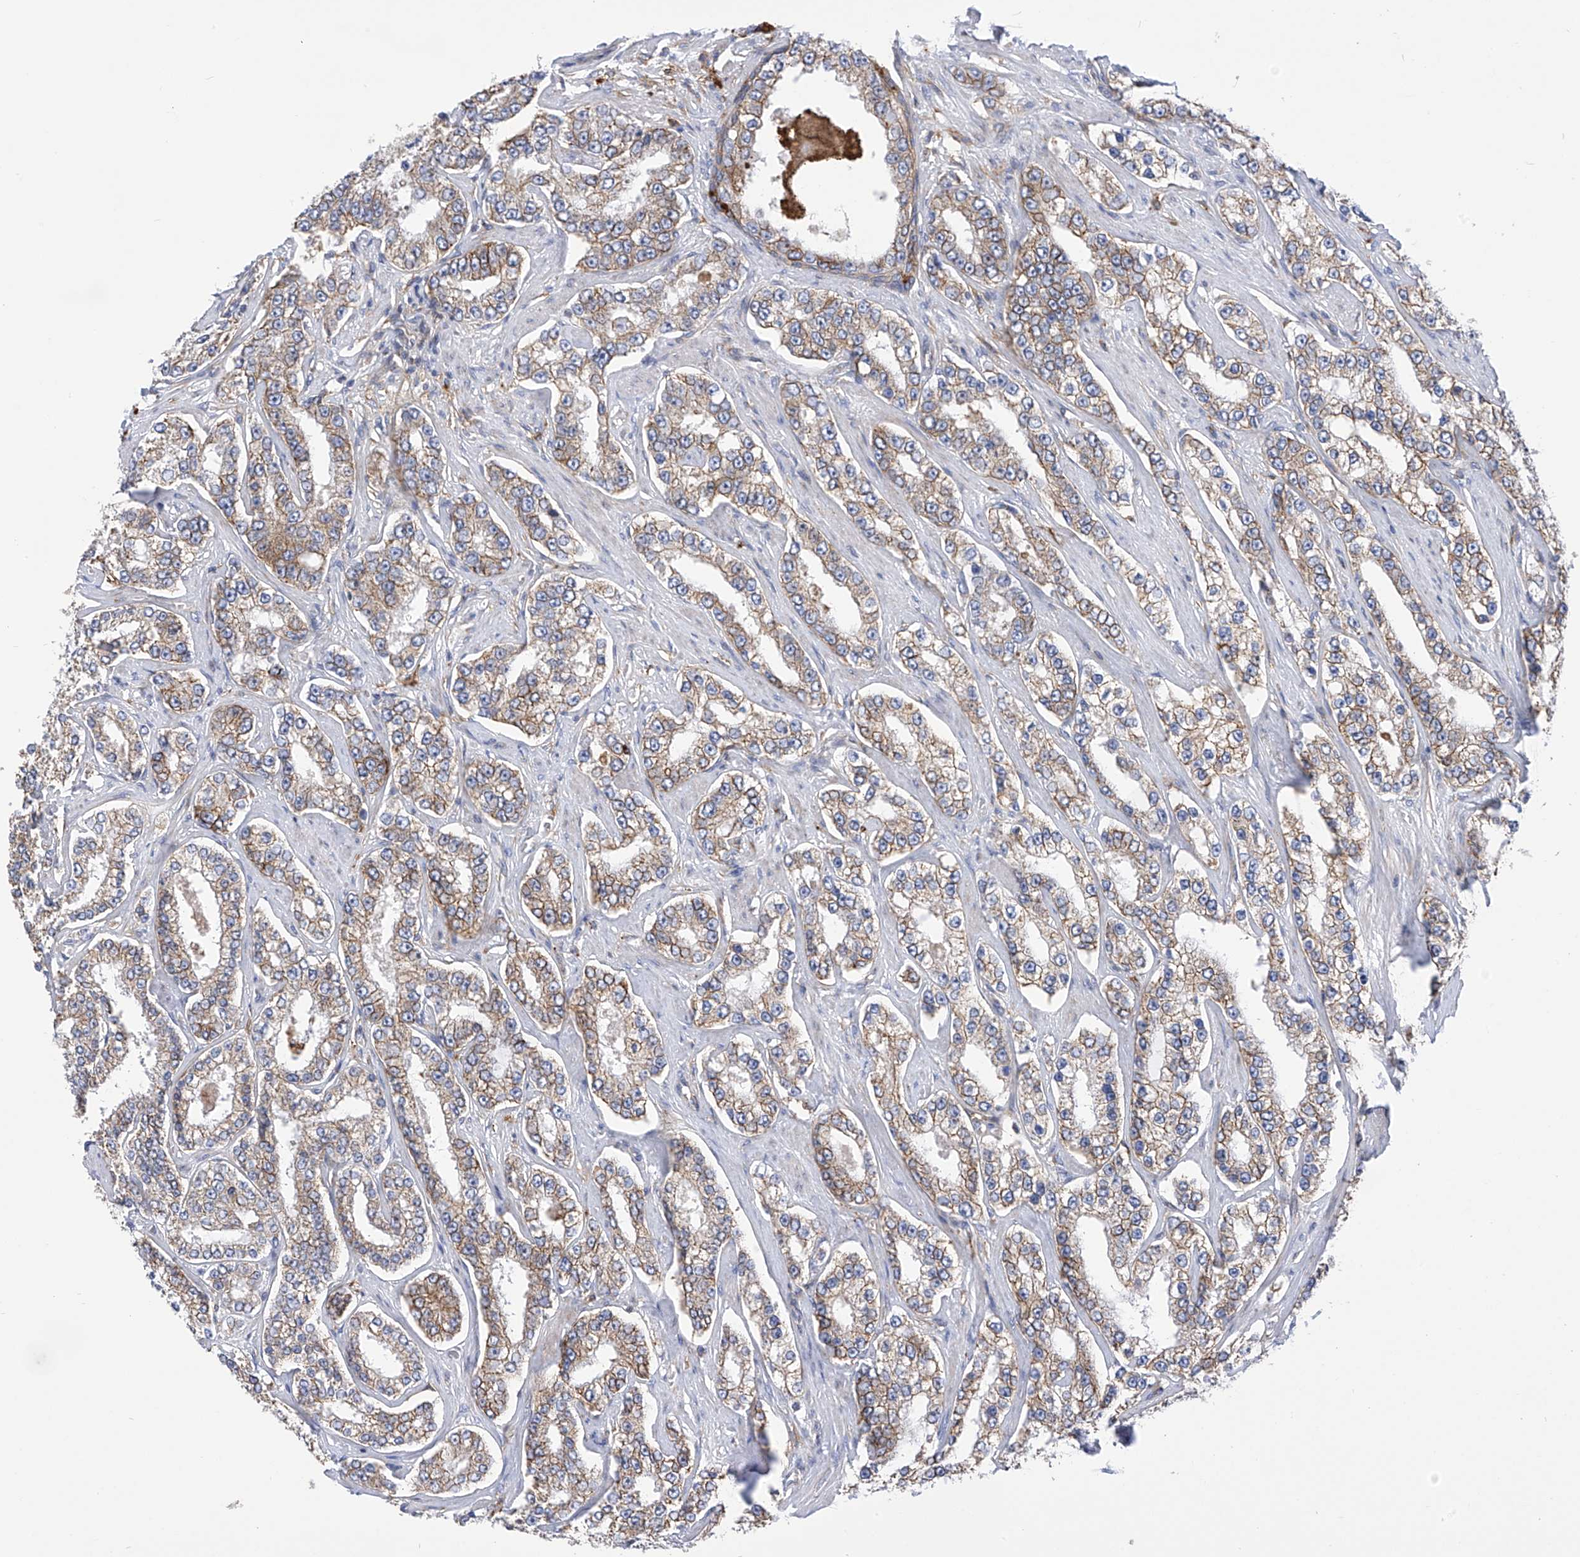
{"staining": {"intensity": "moderate", "quantity": "25%-75%", "location": "cytoplasmic/membranous"}, "tissue": "prostate cancer", "cell_type": "Tumor cells", "image_type": "cancer", "snomed": [{"axis": "morphology", "description": "Normal tissue, NOS"}, {"axis": "morphology", "description": "Adenocarcinoma, High grade"}, {"axis": "topography", "description": "Prostate"}], "caption": "High-power microscopy captured an IHC histopathology image of prostate cancer, revealing moderate cytoplasmic/membranous positivity in about 25%-75% of tumor cells. The staining was performed using DAB (3,3'-diaminobenzidine) to visualize the protein expression in brown, while the nuclei were stained in blue with hematoxylin (Magnification: 20x).", "gene": "P2RX7", "patient": {"sex": "male", "age": 83}}